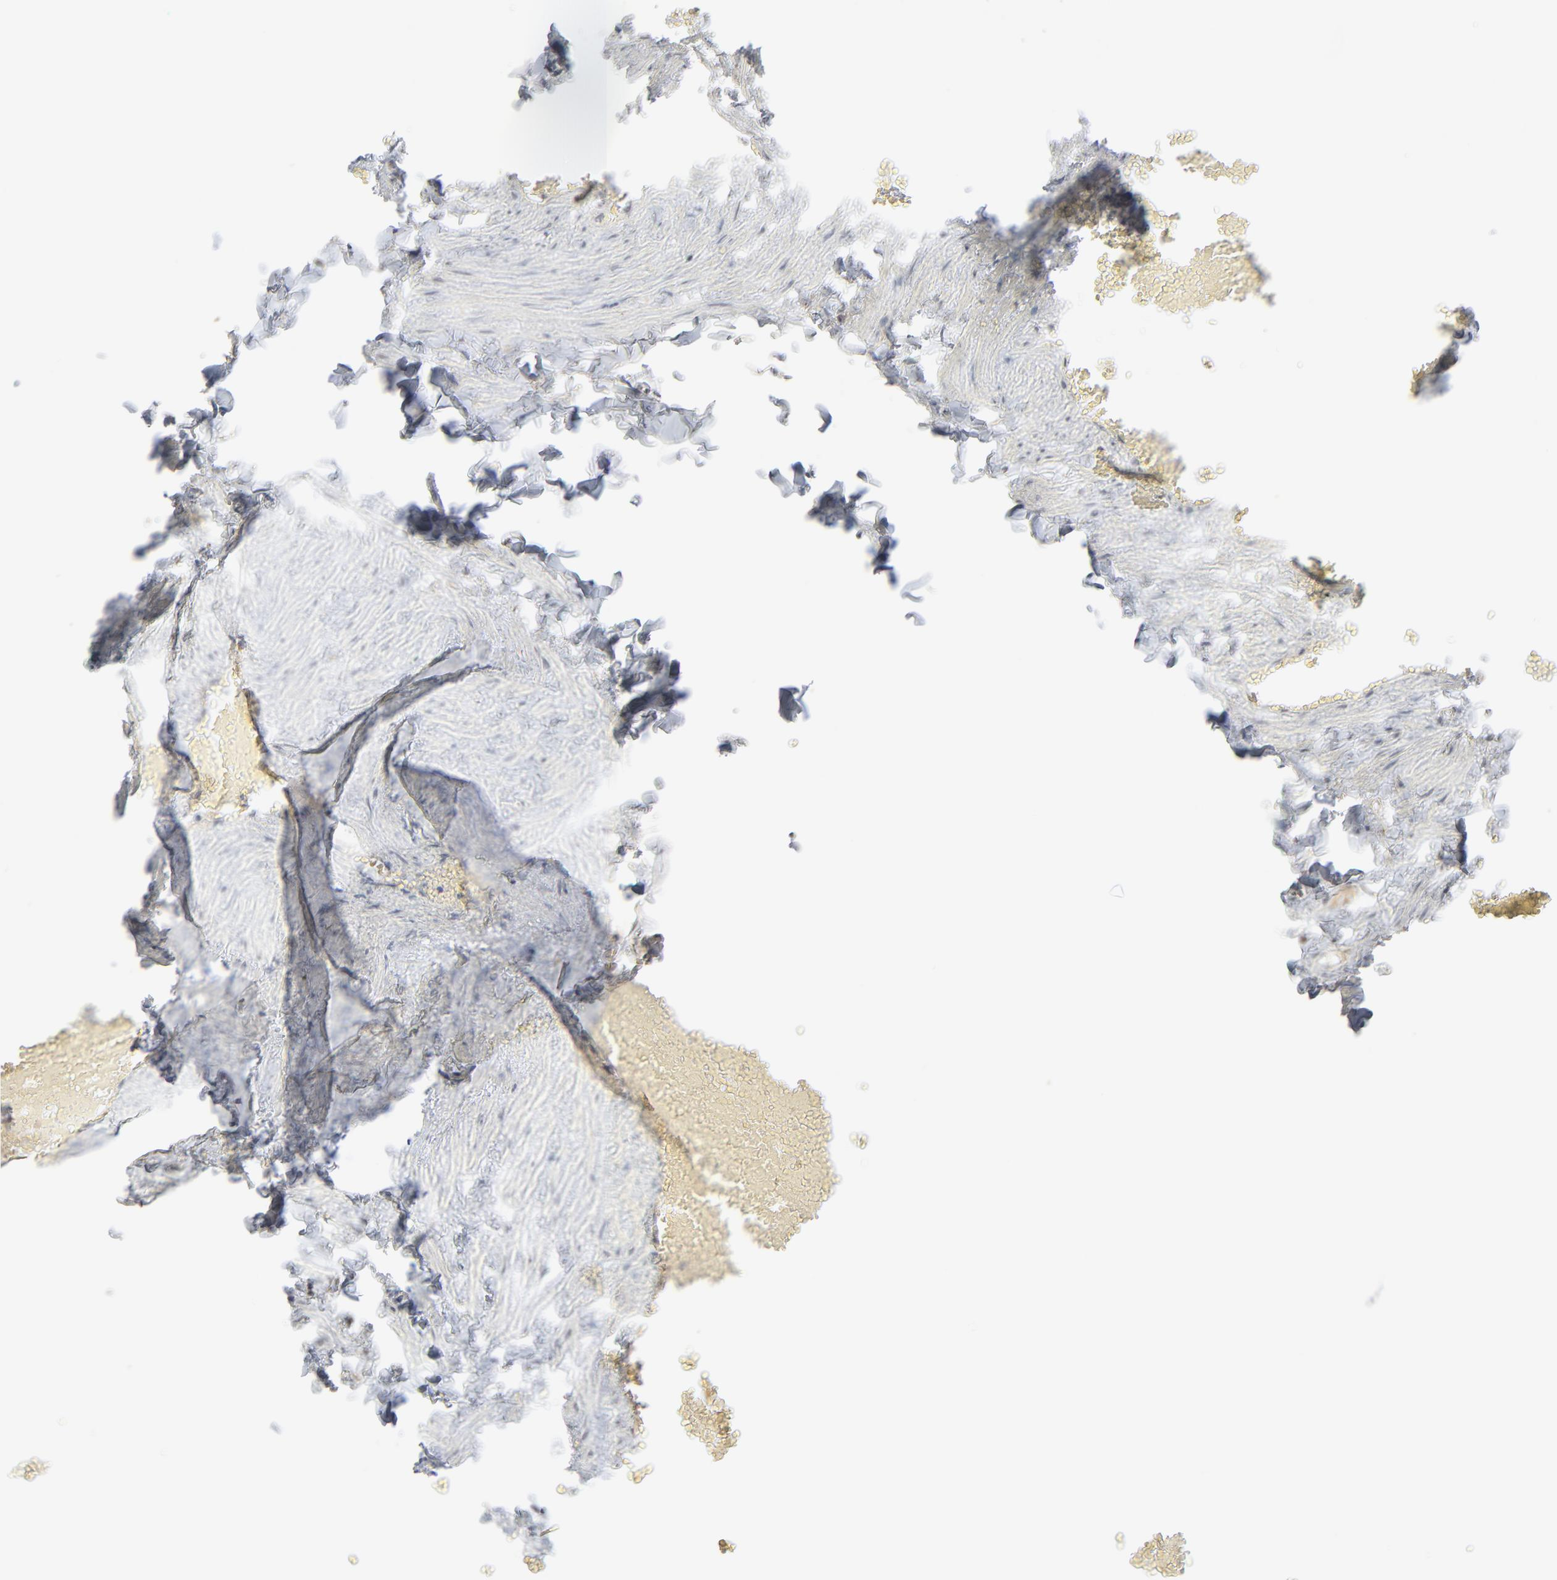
{"staining": {"intensity": "weak", "quantity": ">75%", "location": "cytoplasmic/membranous"}, "tissue": "adipose tissue", "cell_type": "Adipocytes", "image_type": "normal", "snomed": [{"axis": "morphology", "description": "Normal tissue, NOS"}, {"axis": "topography", "description": "Vascular tissue"}], "caption": "Human adipose tissue stained for a protein (brown) demonstrates weak cytoplasmic/membranous positive expression in about >75% of adipocytes.", "gene": "MPHOSPH6", "patient": {"sex": "male", "age": 41}}